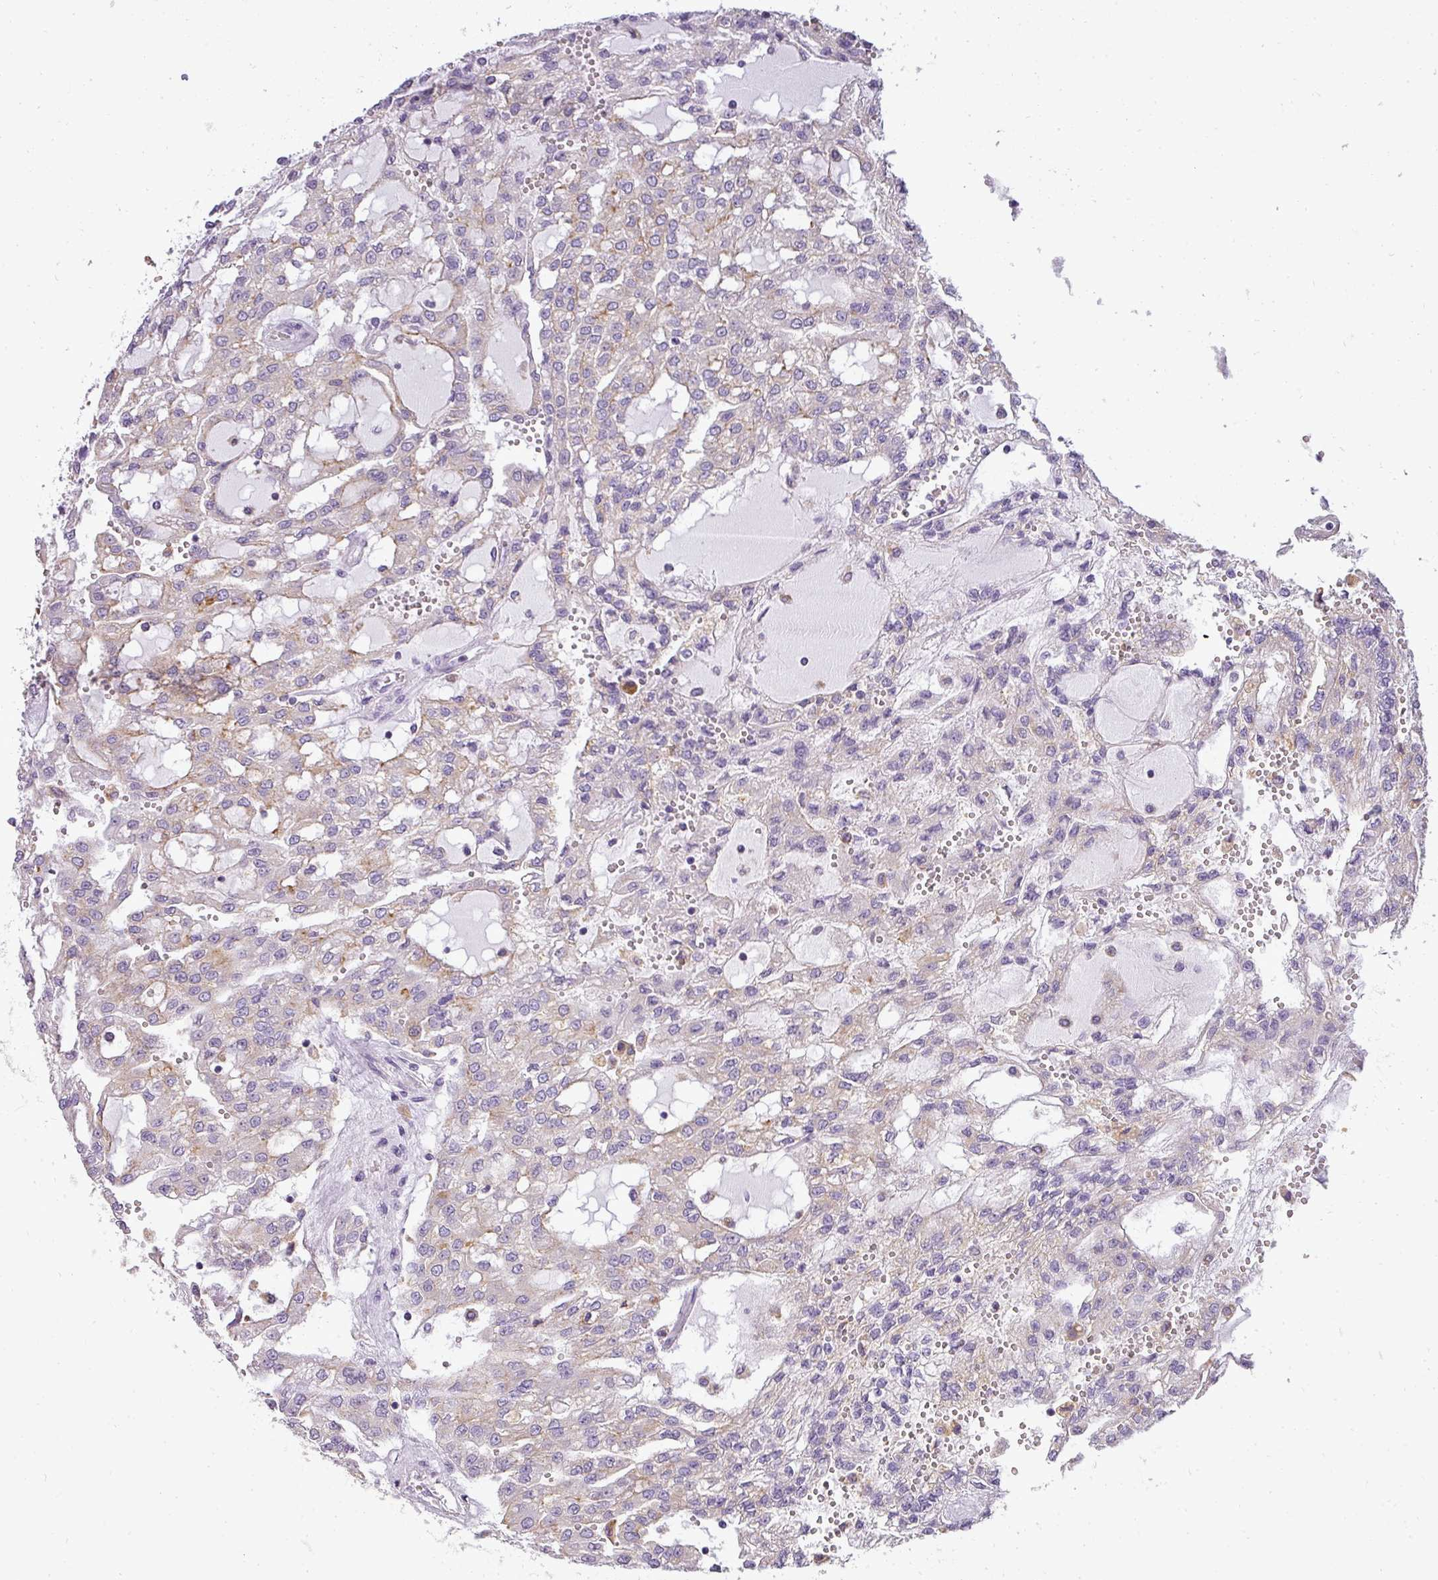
{"staining": {"intensity": "weak", "quantity": "<25%", "location": "cytoplasmic/membranous"}, "tissue": "renal cancer", "cell_type": "Tumor cells", "image_type": "cancer", "snomed": [{"axis": "morphology", "description": "Adenocarcinoma, NOS"}, {"axis": "topography", "description": "Kidney"}], "caption": "Protein analysis of adenocarcinoma (renal) reveals no significant expression in tumor cells.", "gene": "ATP6V1D", "patient": {"sex": "male", "age": 63}}